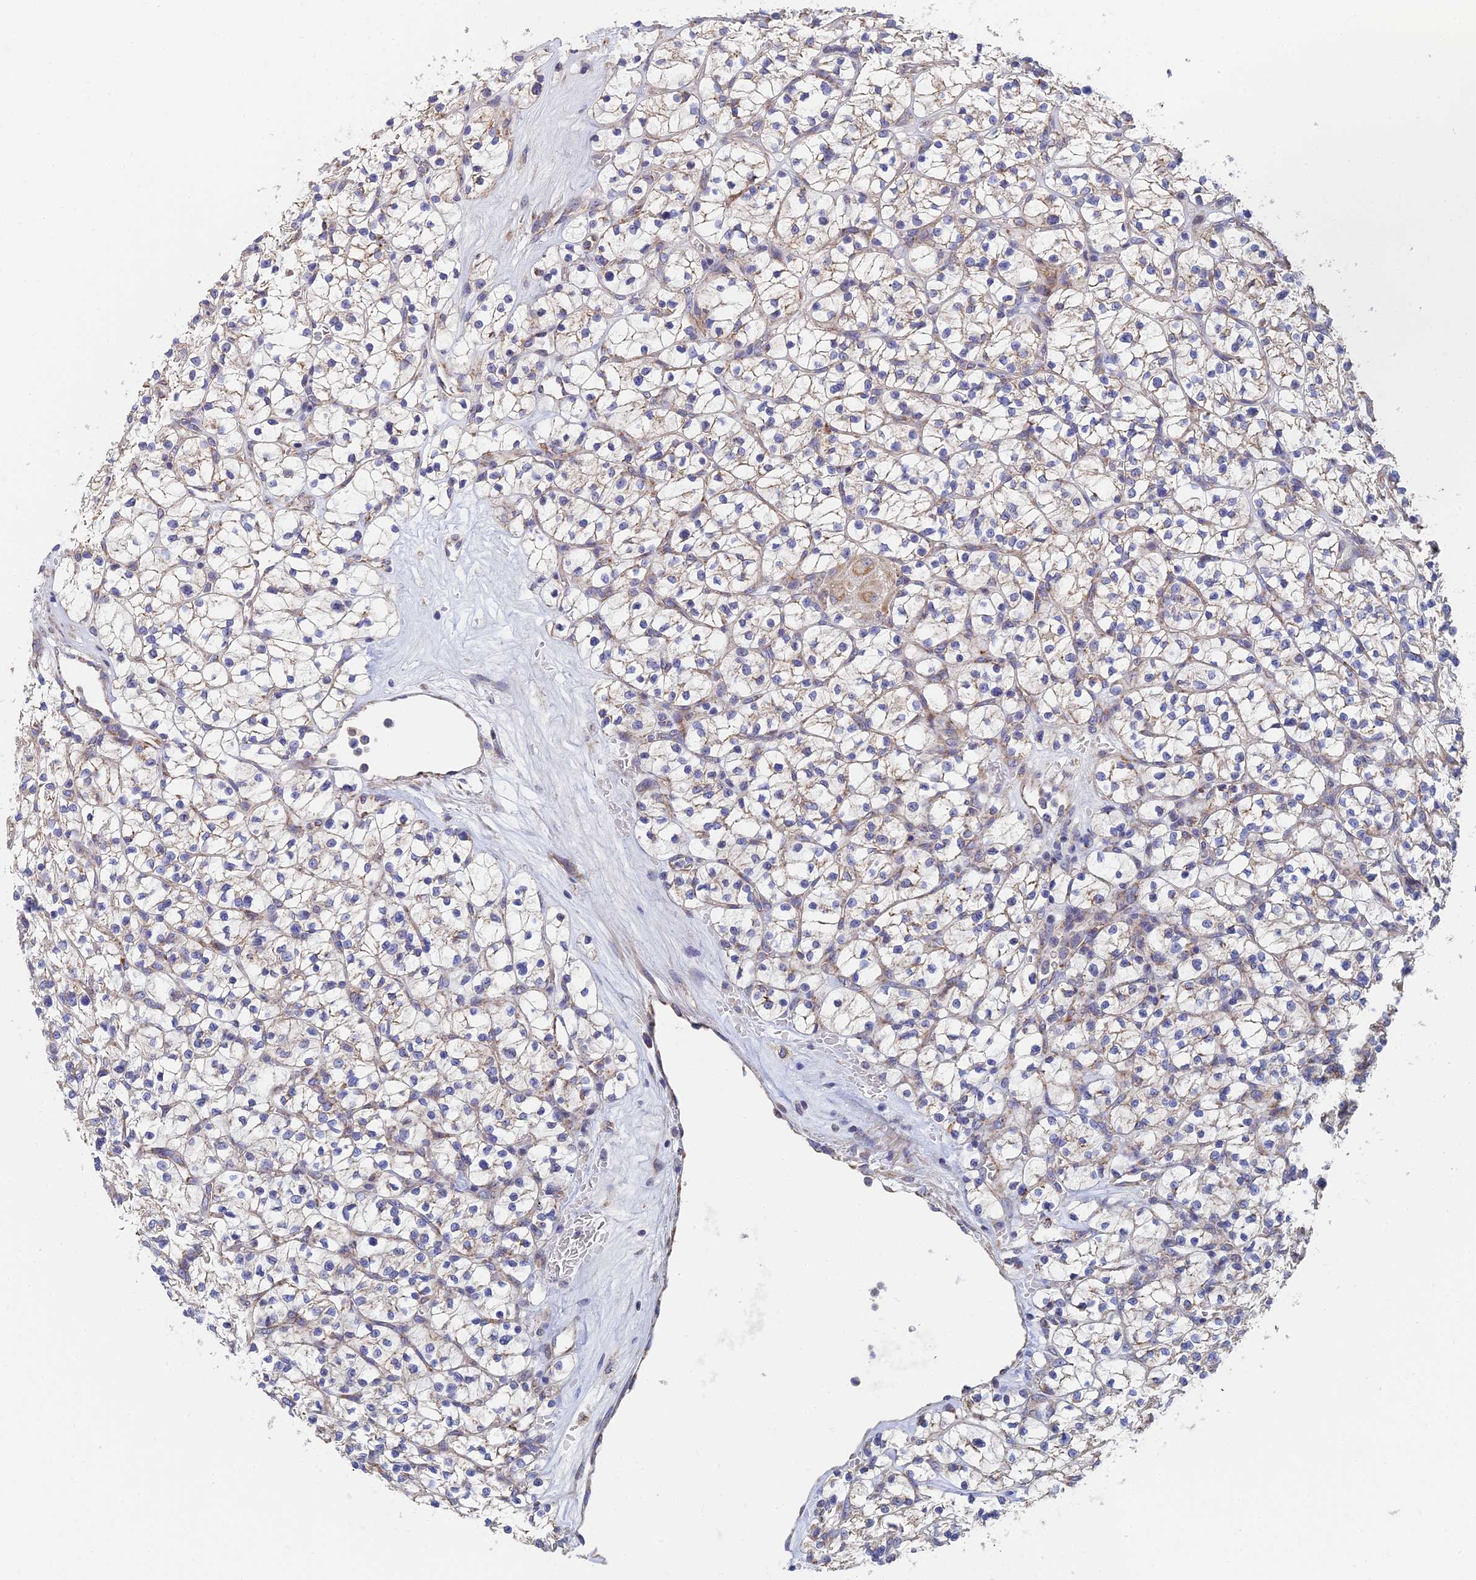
{"staining": {"intensity": "weak", "quantity": "<25%", "location": "cytoplasmic/membranous"}, "tissue": "renal cancer", "cell_type": "Tumor cells", "image_type": "cancer", "snomed": [{"axis": "morphology", "description": "Adenocarcinoma, NOS"}, {"axis": "topography", "description": "Kidney"}], "caption": "An immunohistochemistry image of renal adenocarcinoma is shown. There is no staining in tumor cells of renal adenocarcinoma.", "gene": "ECSIT", "patient": {"sex": "female", "age": 64}}